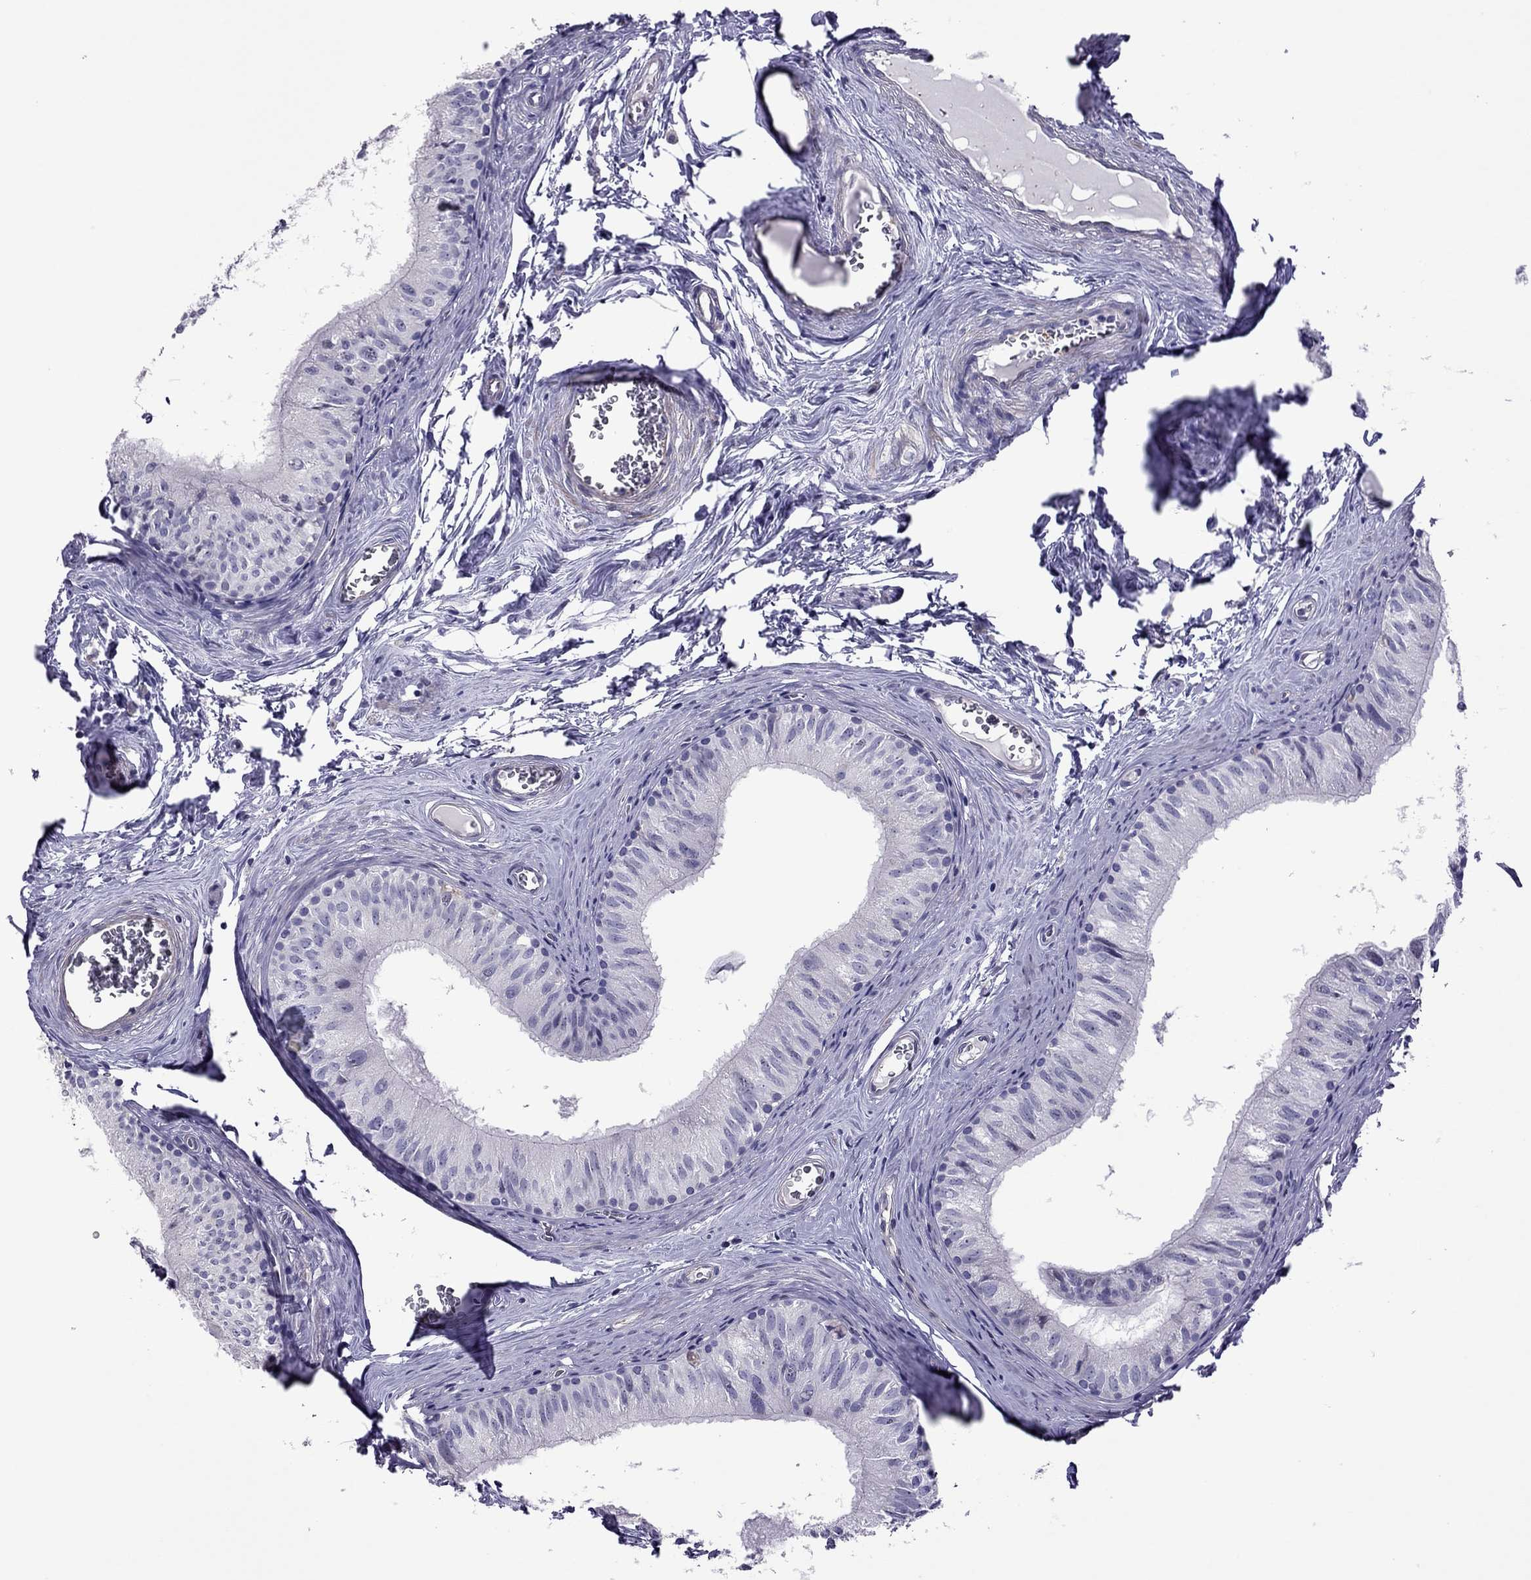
{"staining": {"intensity": "negative", "quantity": "none", "location": "none"}, "tissue": "epididymis", "cell_type": "Glandular cells", "image_type": "normal", "snomed": [{"axis": "morphology", "description": "Normal tissue, NOS"}, {"axis": "topography", "description": "Epididymis"}], "caption": "Immunohistochemistry micrograph of unremarkable epididymis stained for a protein (brown), which exhibits no positivity in glandular cells. The staining was performed using DAB (3,3'-diaminobenzidine) to visualize the protein expression in brown, while the nuclei were stained in blue with hematoxylin (Magnification: 20x).", "gene": "SLC16A8", "patient": {"sex": "male", "age": 52}}